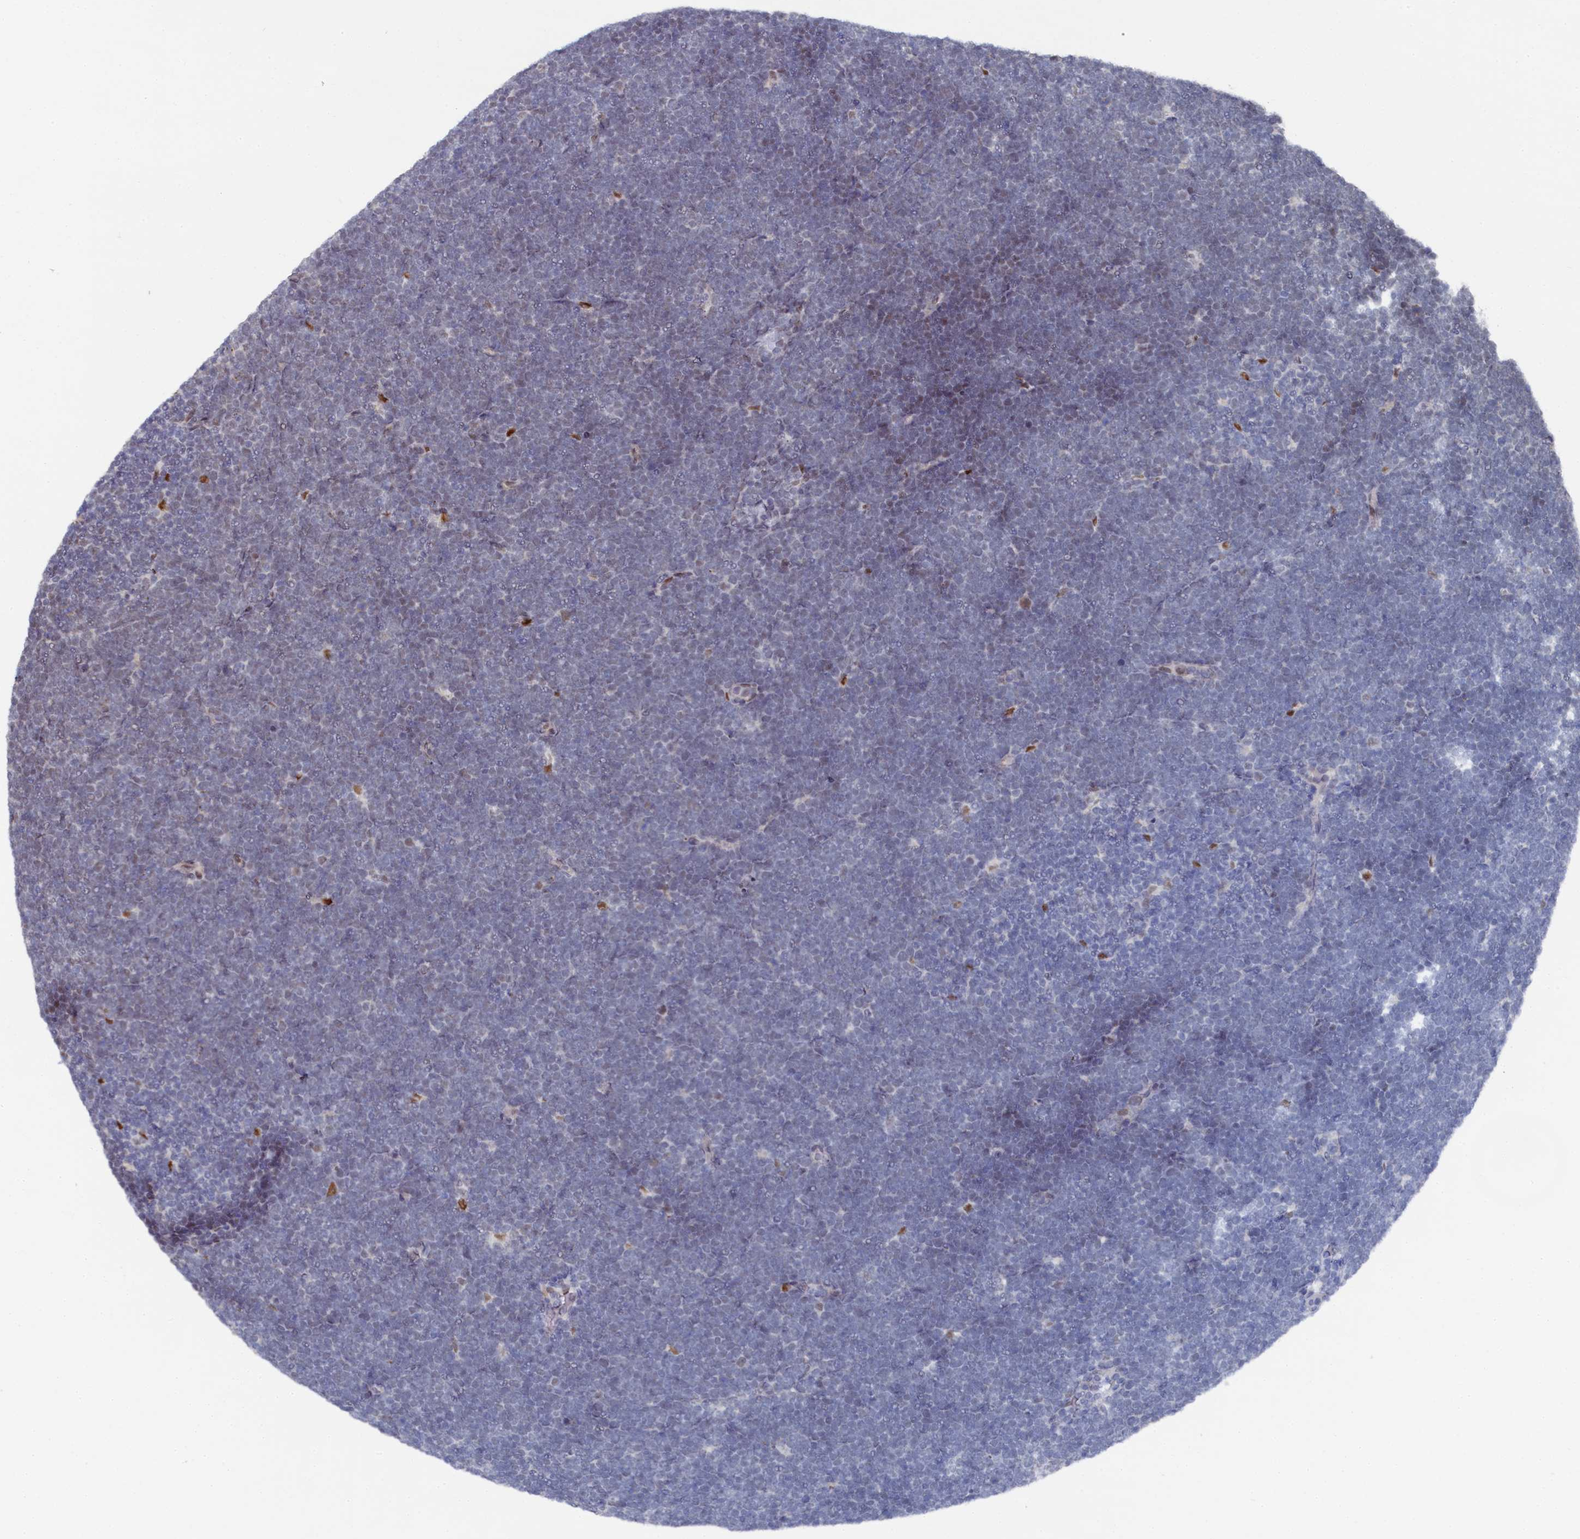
{"staining": {"intensity": "weak", "quantity": "<25%", "location": "nuclear"}, "tissue": "lymphoma", "cell_type": "Tumor cells", "image_type": "cancer", "snomed": [{"axis": "morphology", "description": "Malignant lymphoma, non-Hodgkin's type, High grade"}, {"axis": "topography", "description": "Lymph node"}], "caption": "IHC image of neoplastic tissue: human high-grade malignant lymphoma, non-Hodgkin's type stained with DAB (3,3'-diaminobenzidine) shows no significant protein positivity in tumor cells.", "gene": "BUB3", "patient": {"sex": "male", "age": 13}}